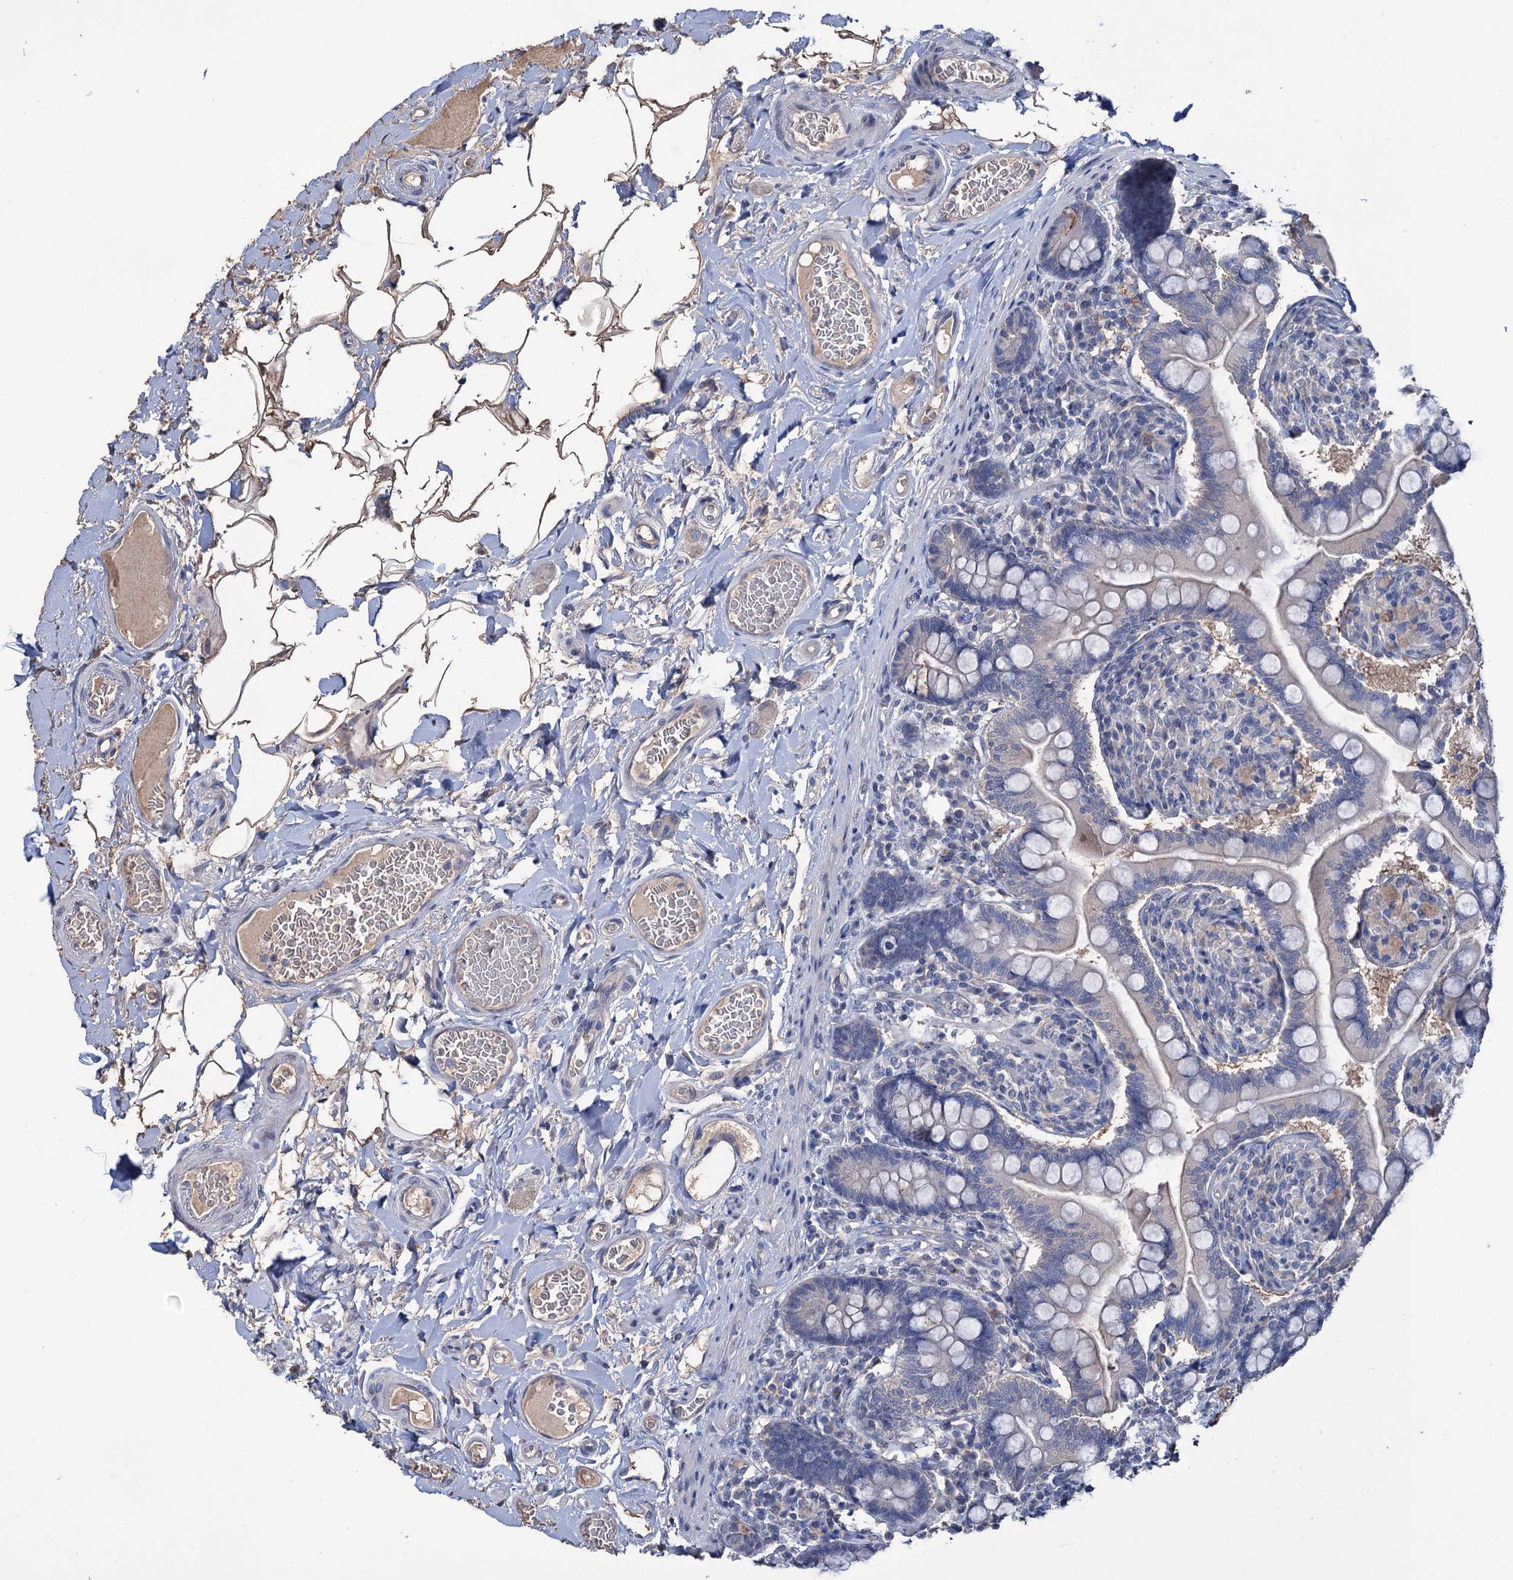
{"staining": {"intensity": "moderate", "quantity": "<25%", "location": "cytoplasmic/membranous"}, "tissue": "small intestine", "cell_type": "Glandular cells", "image_type": "normal", "snomed": [{"axis": "morphology", "description": "Normal tissue, NOS"}, {"axis": "topography", "description": "Small intestine"}], "caption": "DAB immunohistochemical staining of normal human small intestine exhibits moderate cytoplasmic/membranous protein expression in about <25% of glandular cells. Nuclei are stained in blue.", "gene": "EPB41L5", "patient": {"sex": "female", "age": 64}}